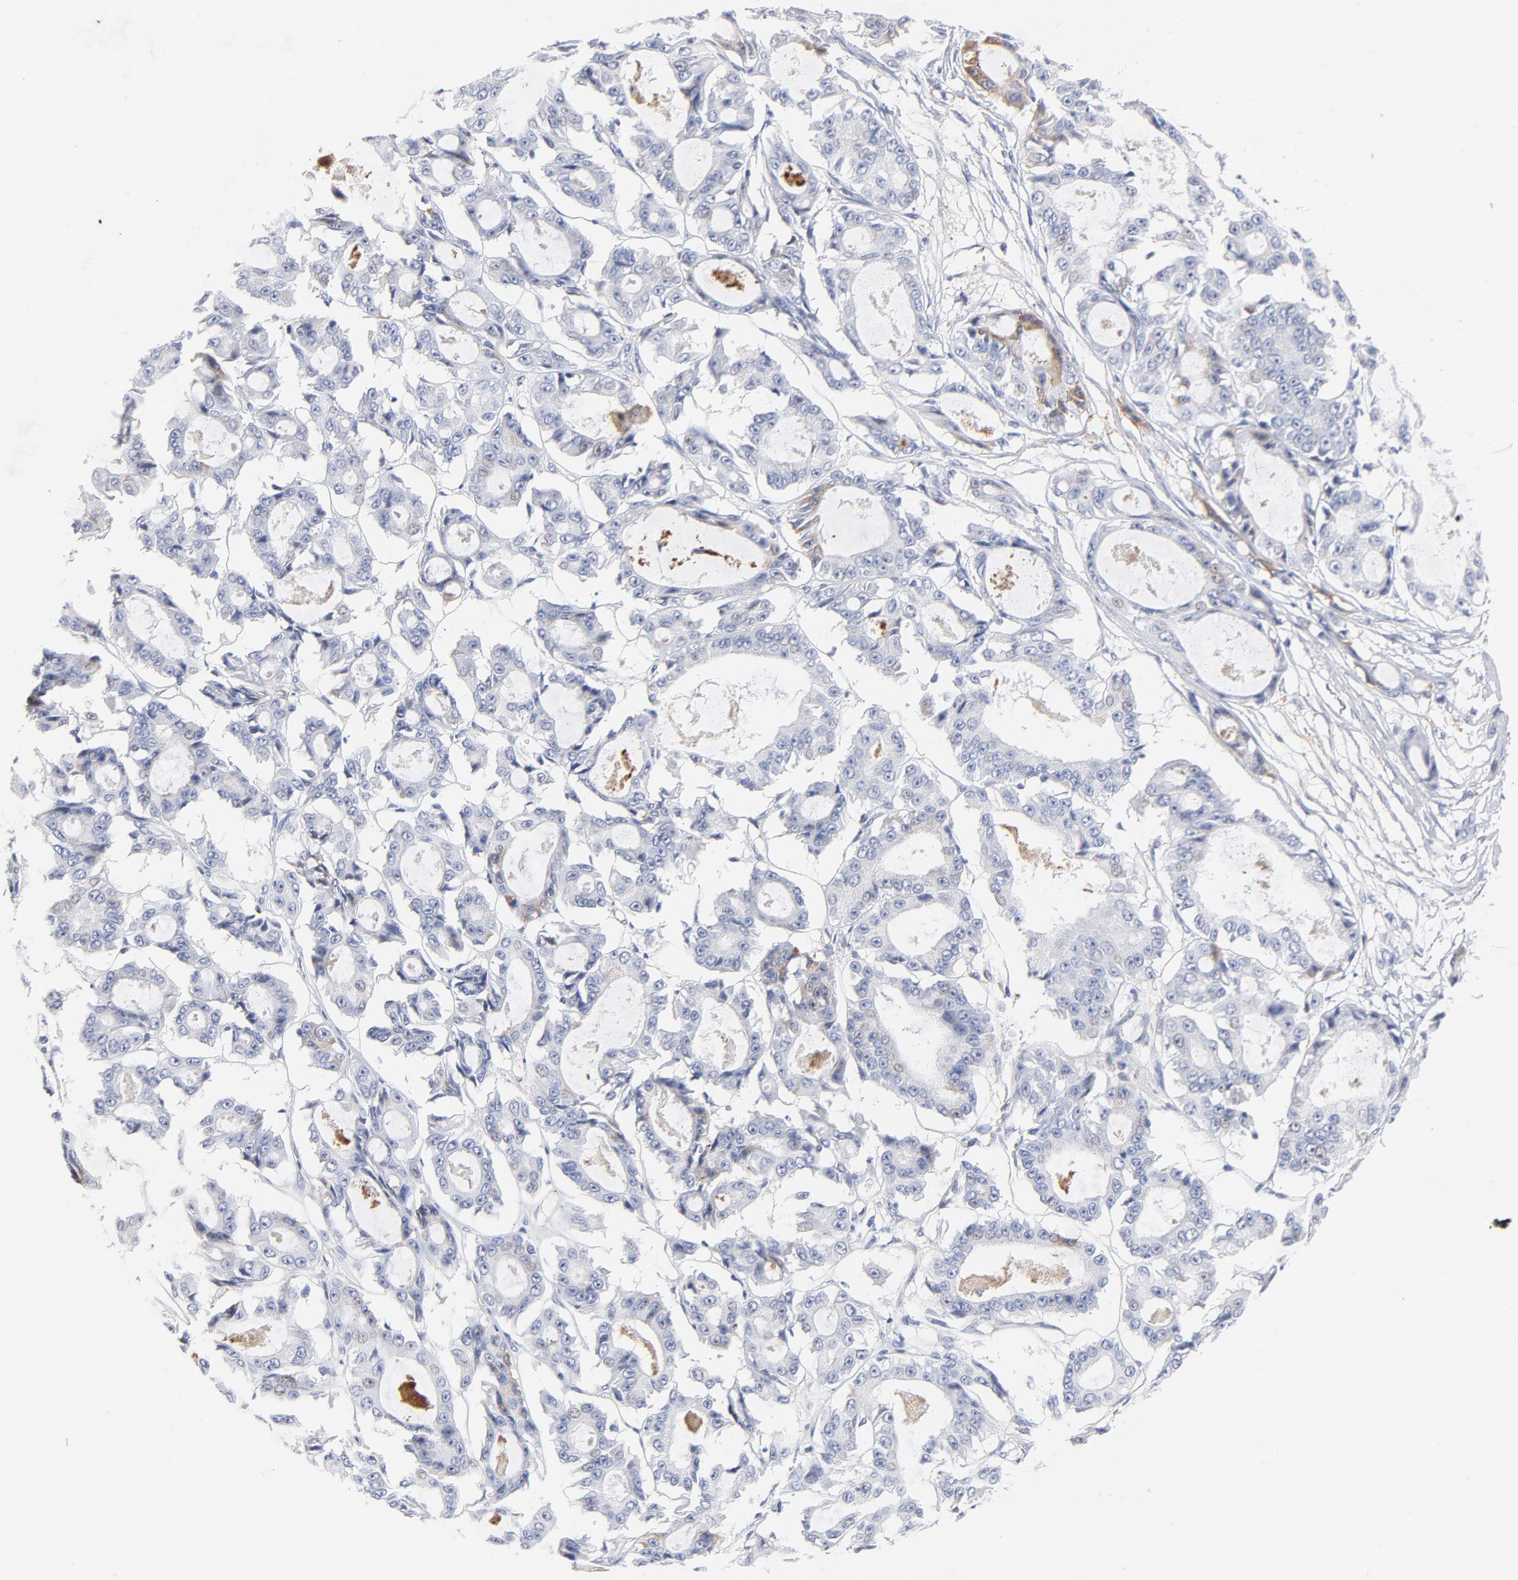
{"staining": {"intensity": "negative", "quantity": "none", "location": "none"}, "tissue": "ovarian cancer", "cell_type": "Tumor cells", "image_type": "cancer", "snomed": [{"axis": "morphology", "description": "Carcinoma, endometroid"}, {"axis": "topography", "description": "Ovary"}], "caption": "Immunohistochemical staining of human ovarian endometroid carcinoma displays no significant positivity in tumor cells. (DAB (3,3'-diaminobenzidine) IHC, high magnification).", "gene": "PLAT", "patient": {"sex": "female", "age": 61}}